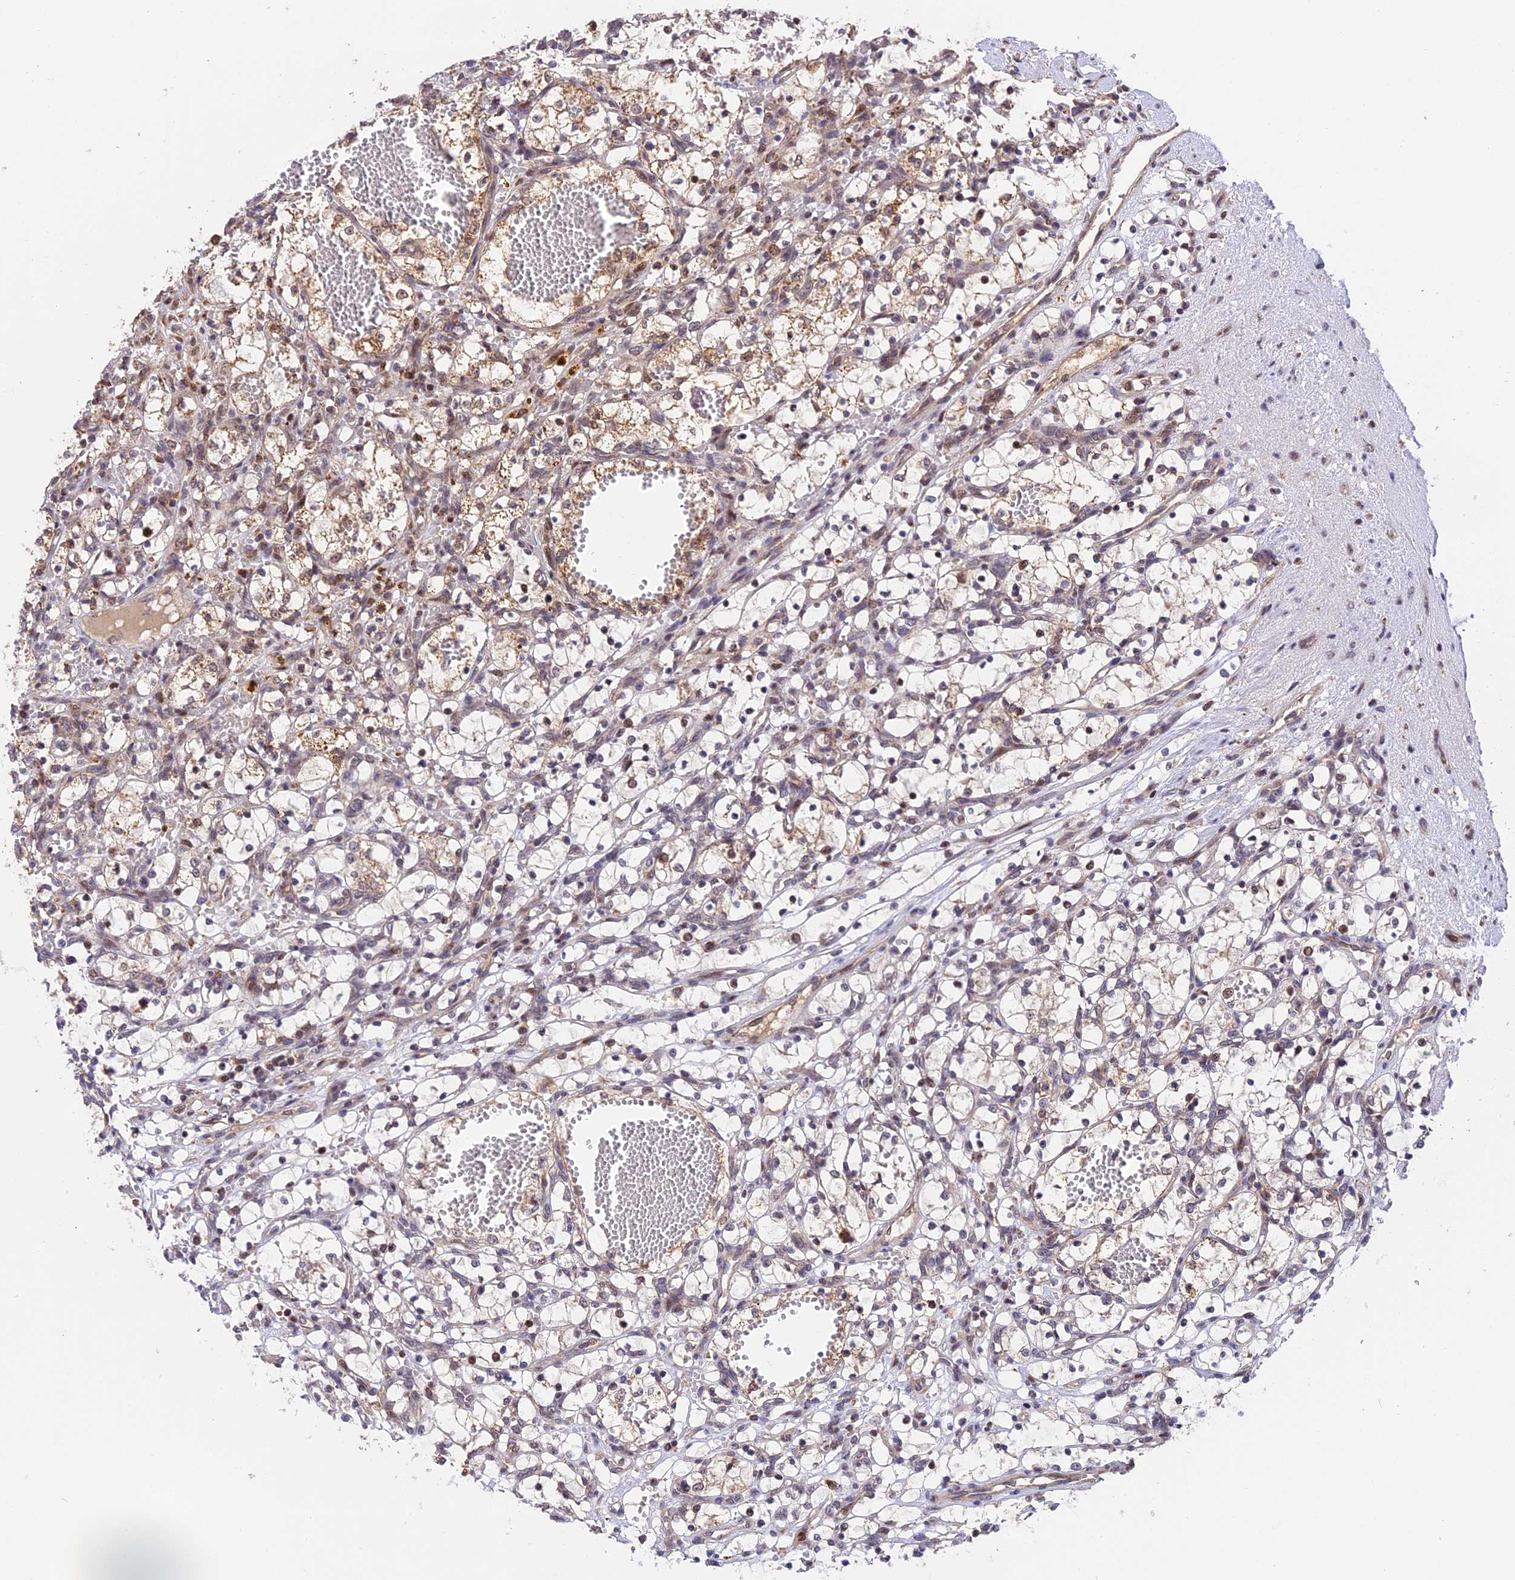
{"staining": {"intensity": "moderate", "quantity": "<25%", "location": "cytoplasmic/membranous"}, "tissue": "renal cancer", "cell_type": "Tumor cells", "image_type": "cancer", "snomed": [{"axis": "morphology", "description": "Adenocarcinoma, NOS"}, {"axis": "topography", "description": "Kidney"}], "caption": "IHC micrograph of human renal cancer stained for a protein (brown), which demonstrates low levels of moderate cytoplasmic/membranous positivity in about <25% of tumor cells.", "gene": "RERGL", "patient": {"sex": "female", "age": 69}}